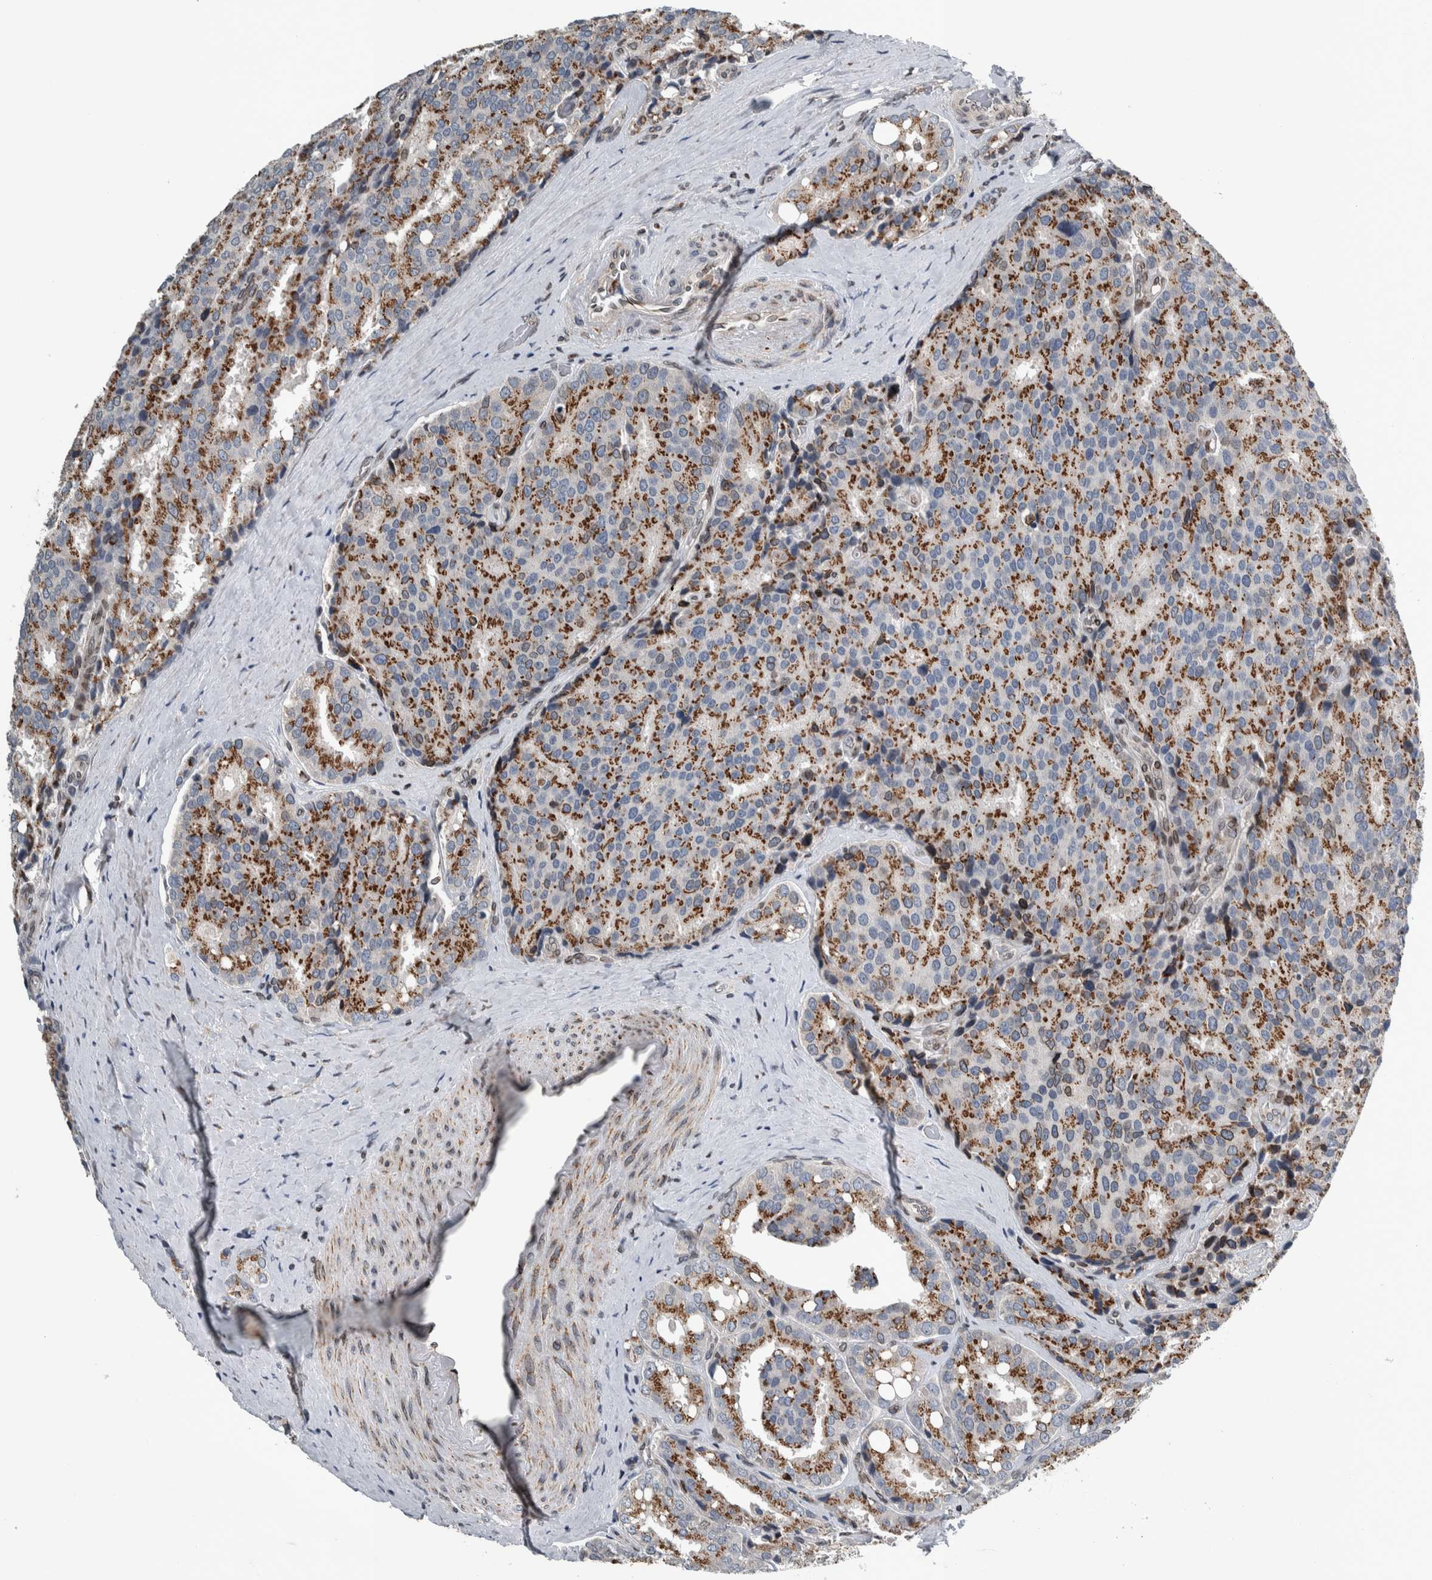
{"staining": {"intensity": "strong", "quantity": ">75%", "location": "cytoplasmic/membranous"}, "tissue": "prostate cancer", "cell_type": "Tumor cells", "image_type": "cancer", "snomed": [{"axis": "morphology", "description": "Adenocarcinoma, High grade"}, {"axis": "topography", "description": "Prostate"}], "caption": "Human high-grade adenocarcinoma (prostate) stained with a protein marker exhibits strong staining in tumor cells.", "gene": "FAM135B", "patient": {"sex": "male", "age": 50}}